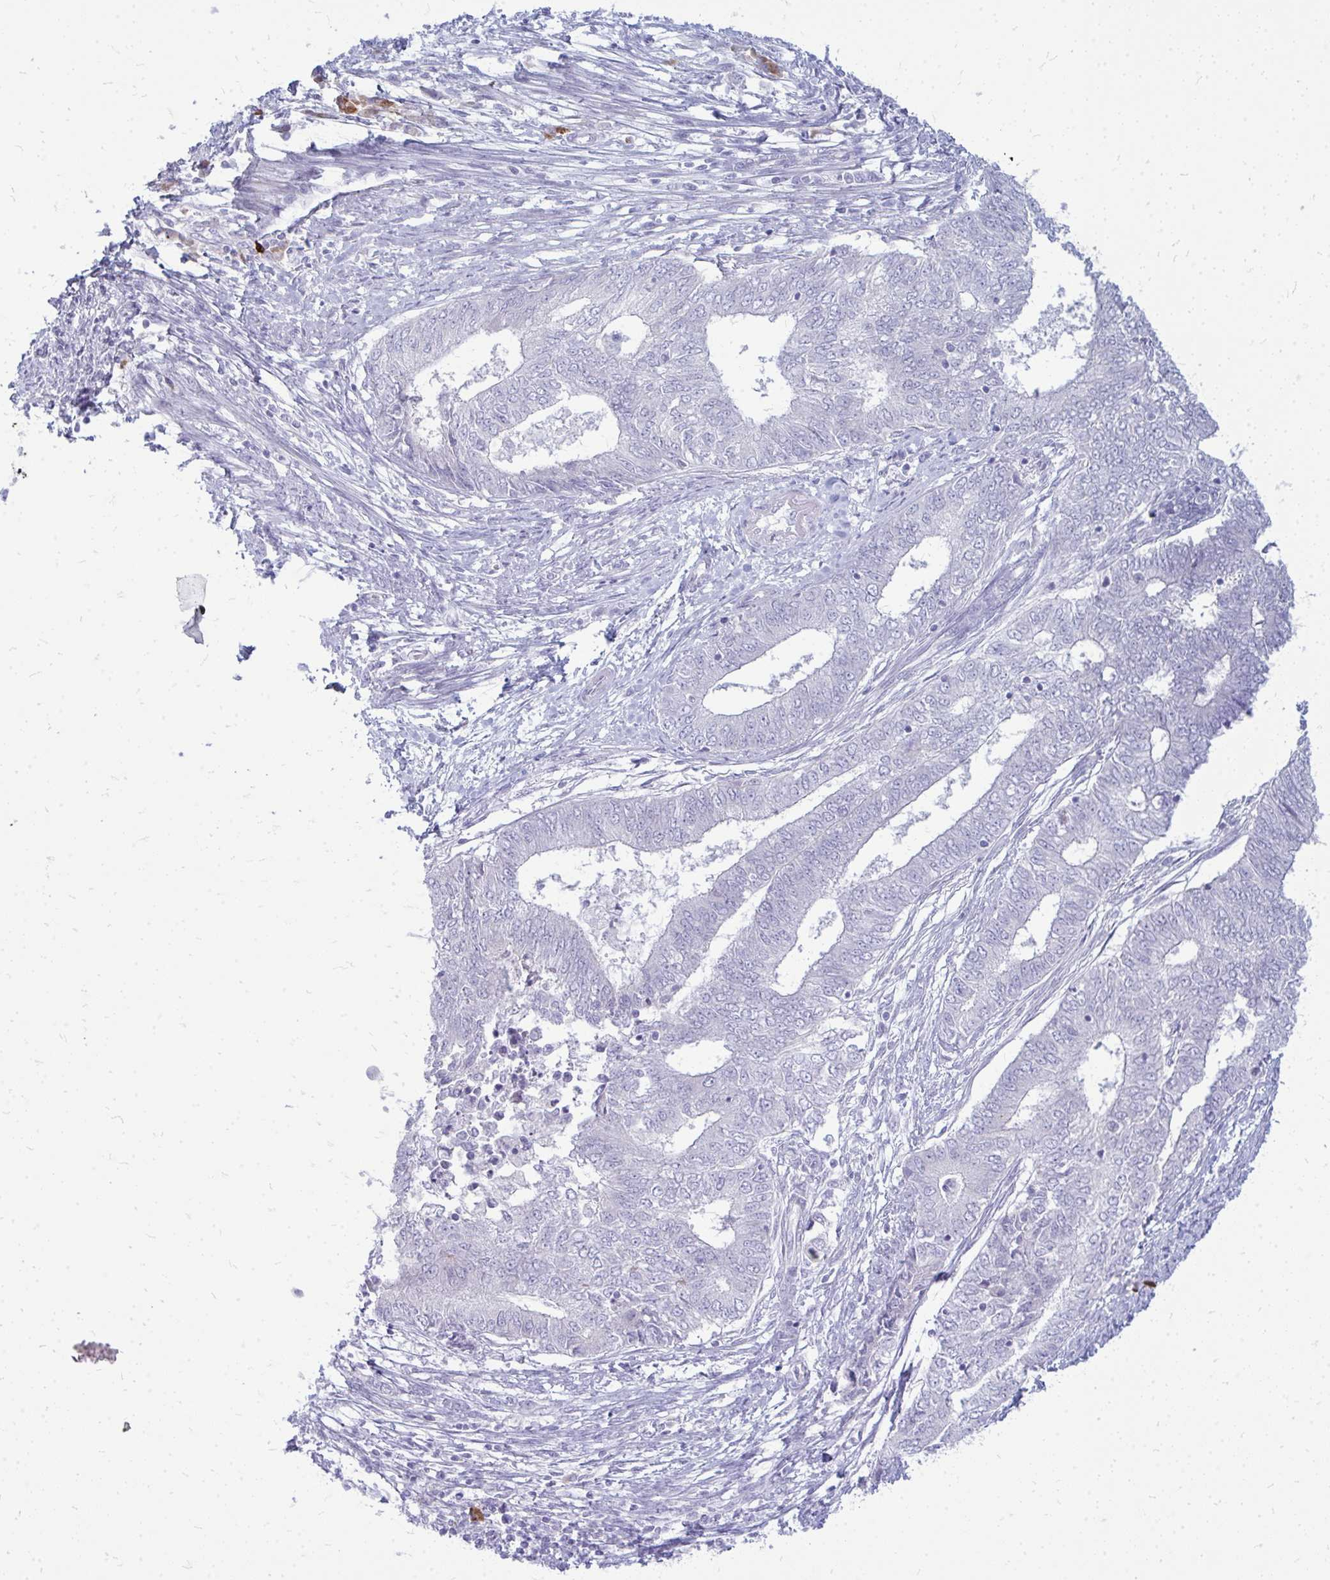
{"staining": {"intensity": "negative", "quantity": "none", "location": "none"}, "tissue": "endometrial cancer", "cell_type": "Tumor cells", "image_type": "cancer", "snomed": [{"axis": "morphology", "description": "Adenocarcinoma, NOS"}, {"axis": "topography", "description": "Endometrium"}], "caption": "The histopathology image demonstrates no significant expression in tumor cells of endometrial cancer. Nuclei are stained in blue.", "gene": "TSPEAR", "patient": {"sex": "female", "age": 62}}